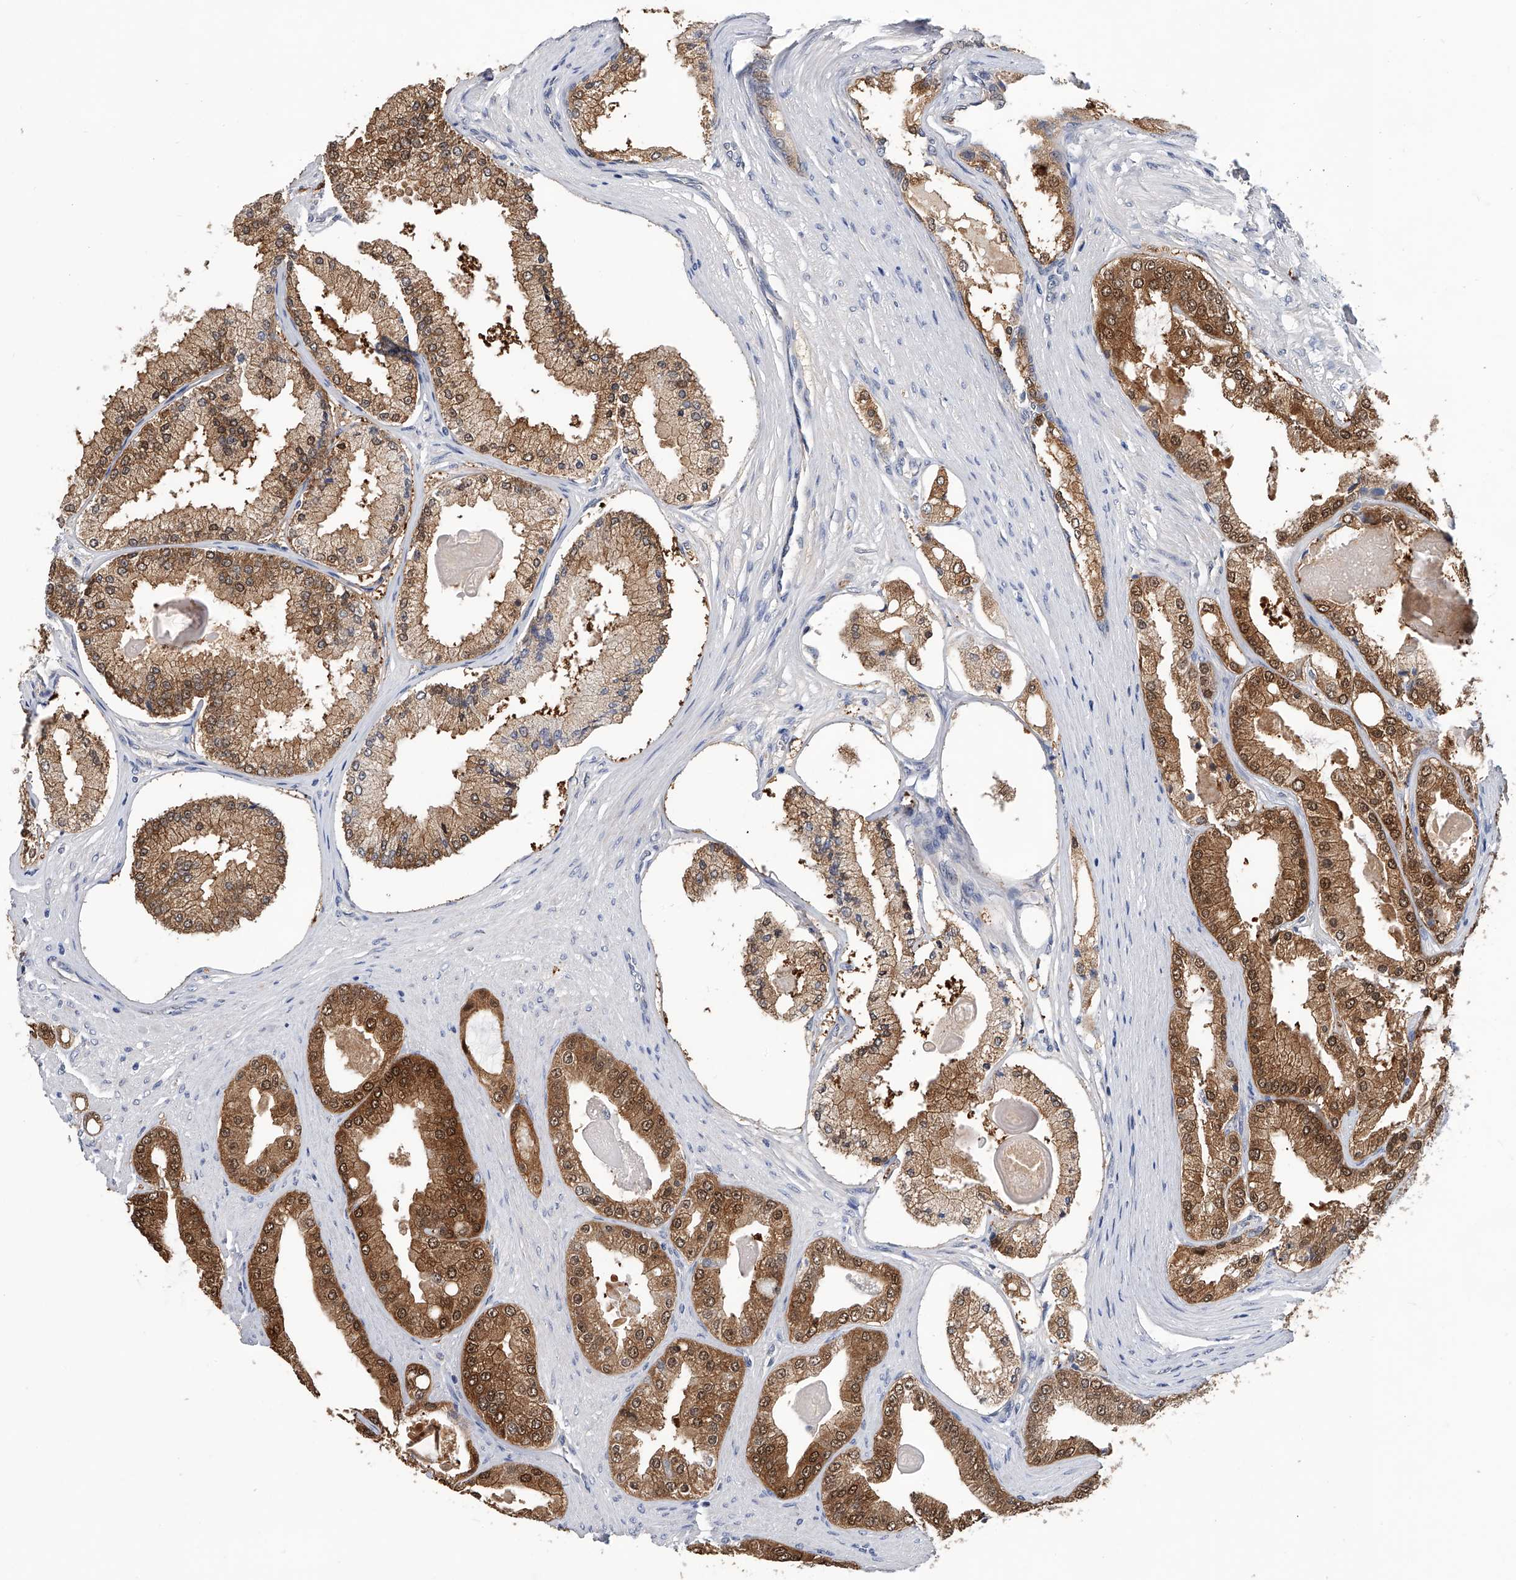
{"staining": {"intensity": "moderate", "quantity": ">75%", "location": "cytoplasmic/membranous,nuclear"}, "tissue": "prostate cancer", "cell_type": "Tumor cells", "image_type": "cancer", "snomed": [{"axis": "morphology", "description": "Adenocarcinoma, High grade"}, {"axis": "topography", "description": "Prostate"}], "caption": "The micrograph reveals a brown stain indicating the presence of a protein in the cytoplasmic/membranous and nuclear of tumor cells in prostate cancer.", "gene": "PGM3", "patient": {"sex": "male", "age": 60}}